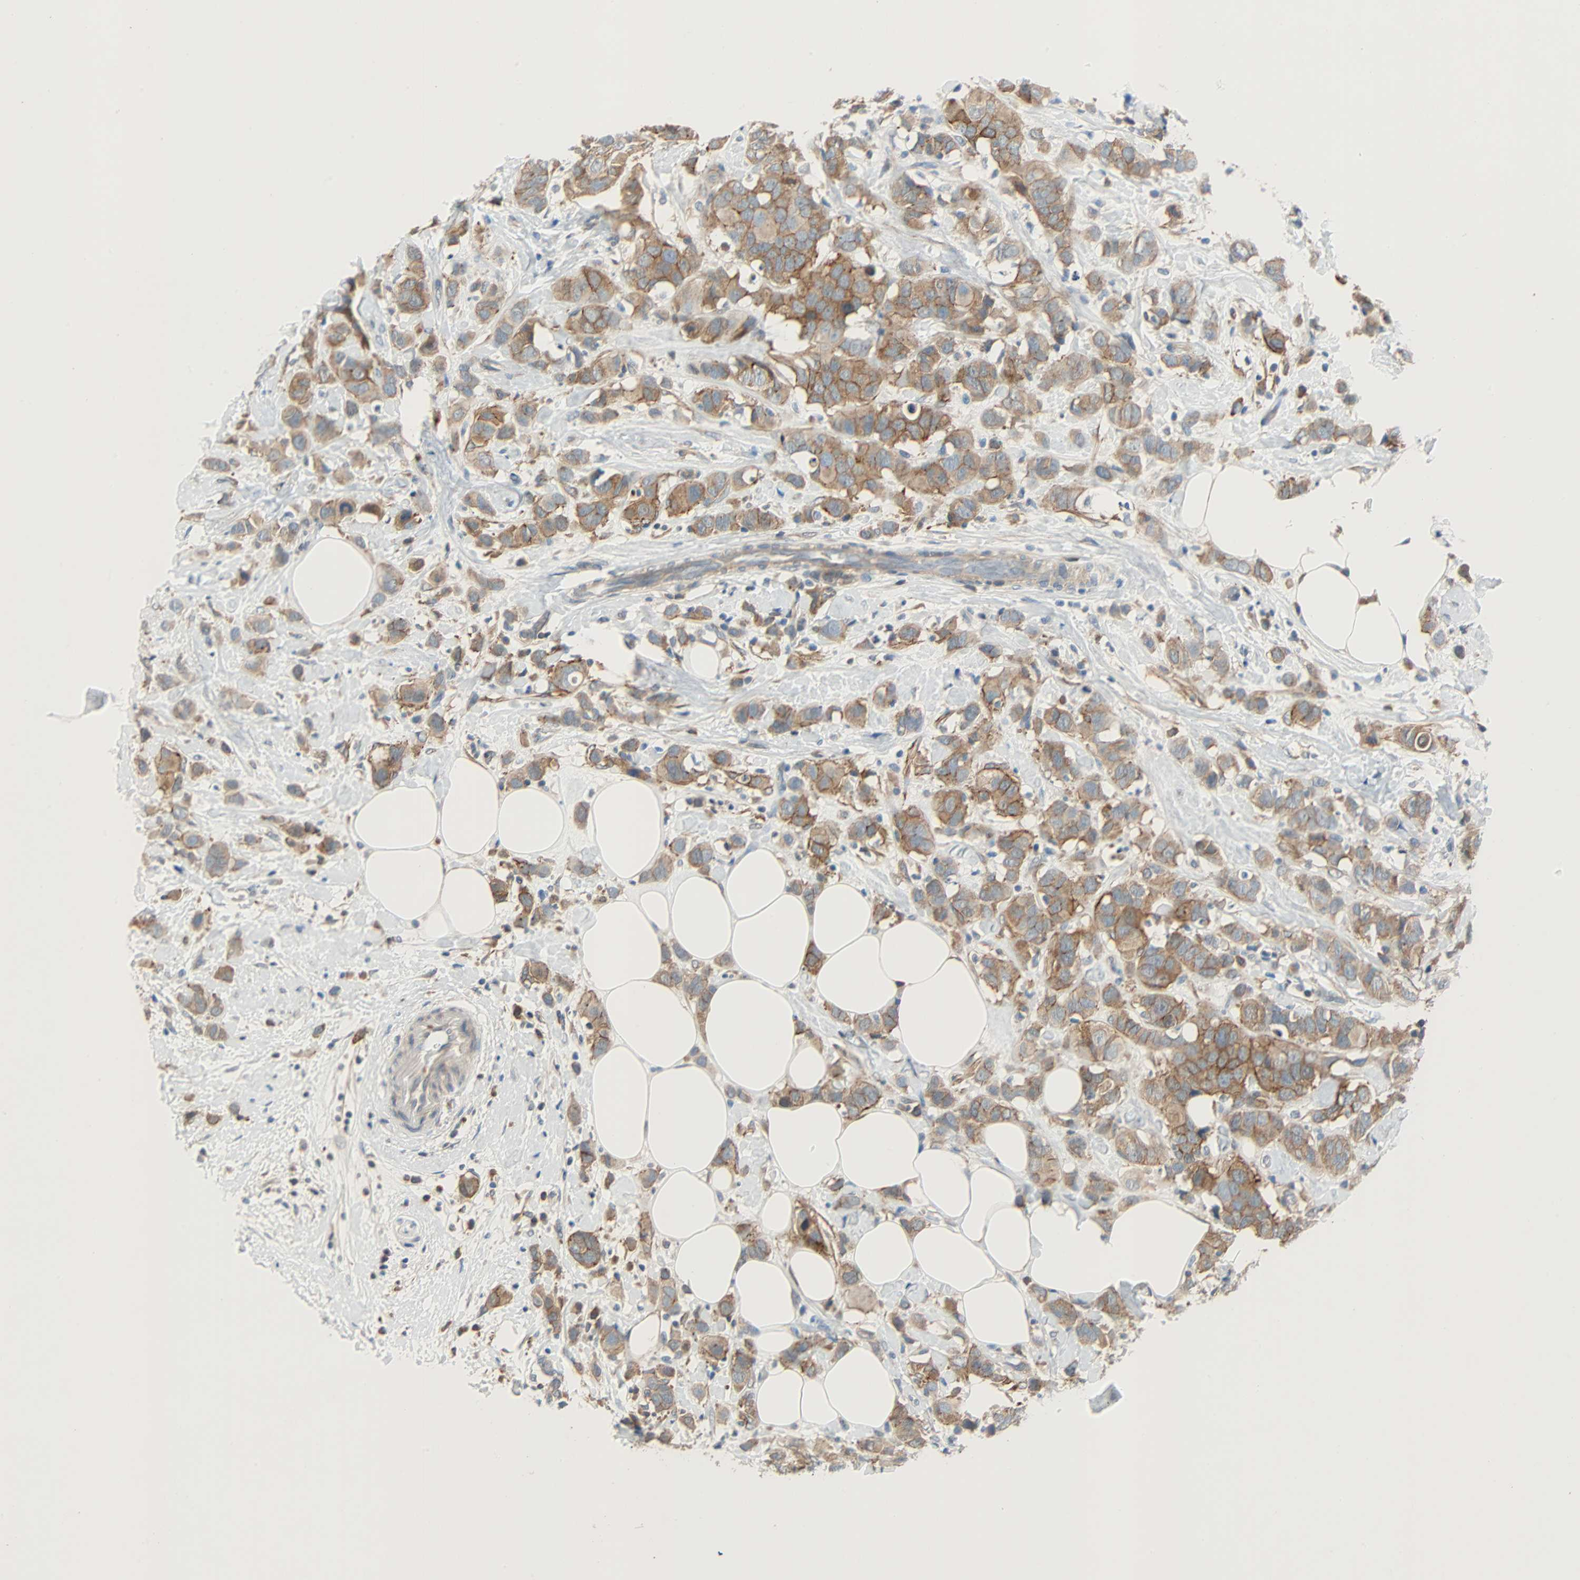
{"staining": {"intensity": "moderate", "quantity": ">75%", "location": "cytoplasmic/membranous"}, "tissue": "breast cancer", "cell_type": "Tumor cells", "image_type": "cancer", "snomed": [{"axis": "morphology", "description": "Normal tissue, NOS"}, {"axis": "morphology", "description": "Duct carcinoma"}, {"axis": "topography", "description": "Breast"}], "caption": "Tumor cells exhibit moderate cytoplasmic/membranous expression in about >75% of cells in breast cancer (infiltrating ductal carcinoma). (DAB (3,3'-diaminobenzidine) = brown stain, brightfield microscopy at high magnification).", "gene": "TNFRSF12A", "patient": {"sex": "female", "age": 50}}